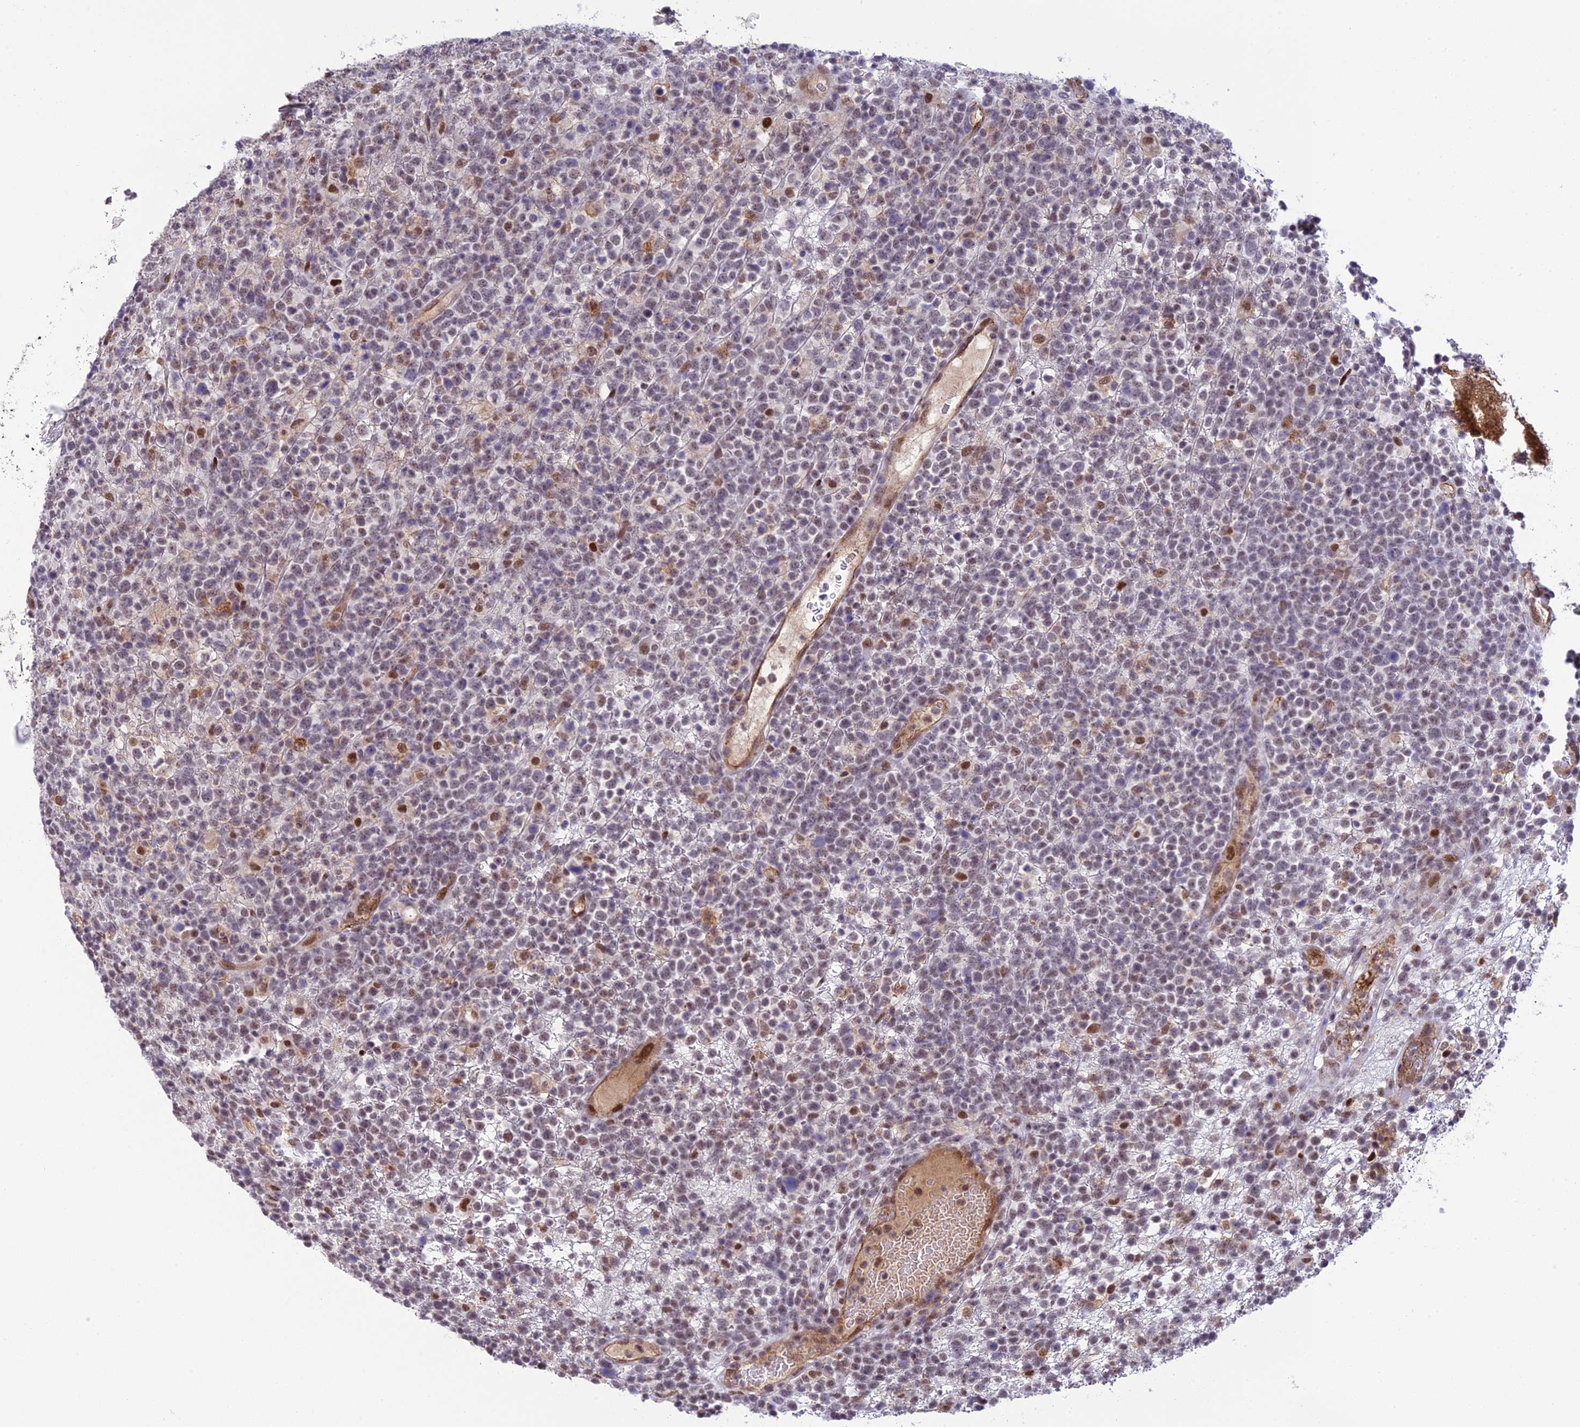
{"staining": {"intensity": "moderate", "quantity": "25%-75%", "location": "nuclear"}, "tissue": "lymphoma", "cell_type": "Tumor cells", "image_type": "cancer", "snomed": [{"axis": "morphology", "description": "Malignant lymphoma, non-Hodgkin's type, High grade"}, {"axis": "topography", "description": "Colon"}], "caption": "Protein analysis of malignant lymphoma, non-Hodgkin's type (high-grade) tissue reveals moderate nuclear expression in approximately 25%-75% of tumor cells.", "gene": "RANBP3", "patient": {"sex": "female", "age": 53}}